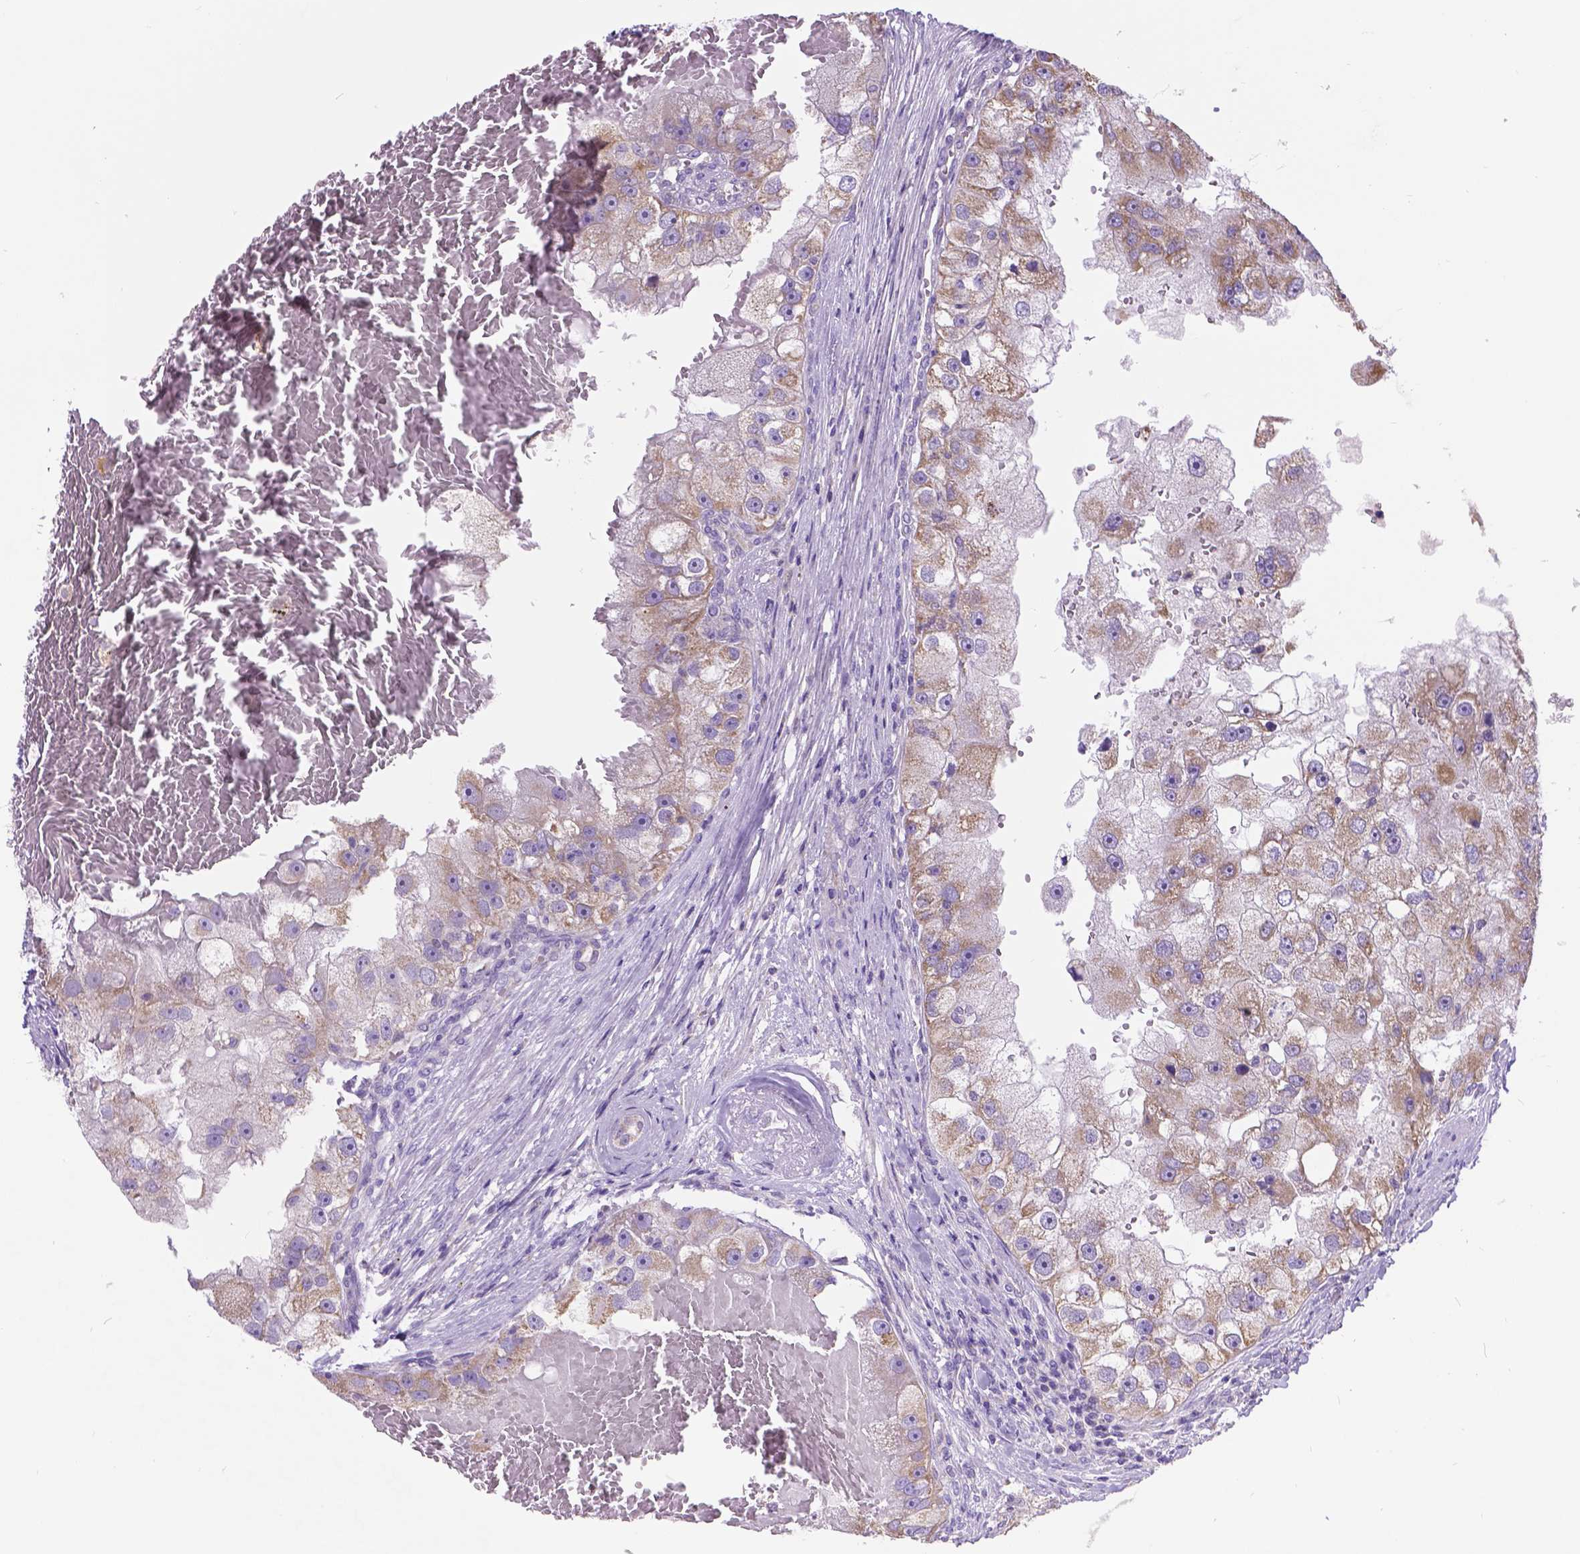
{"staining": {"intensity": "moderate", "quantity": "25%-75%", "location": "cytoplasmic/membranous"}, "tissue": "renal cancer", "cell_type": "Tumor cells", "image_type": "cancer", "snomed": [{"axis": "morphology", "description": "Adenocarcinoma, NOS"}, {"axis": "topography", "description": "Kidney"}], "caption": "This micrograph displays immunohistochemistry (IHC) staining of human renal cancer, with medium moderate cytoplasmic/membranous positivity in approximately 25%-75% of tumor cells.", "gene": "CSPG5", "patient": {"sex": "male", "age": 63}}